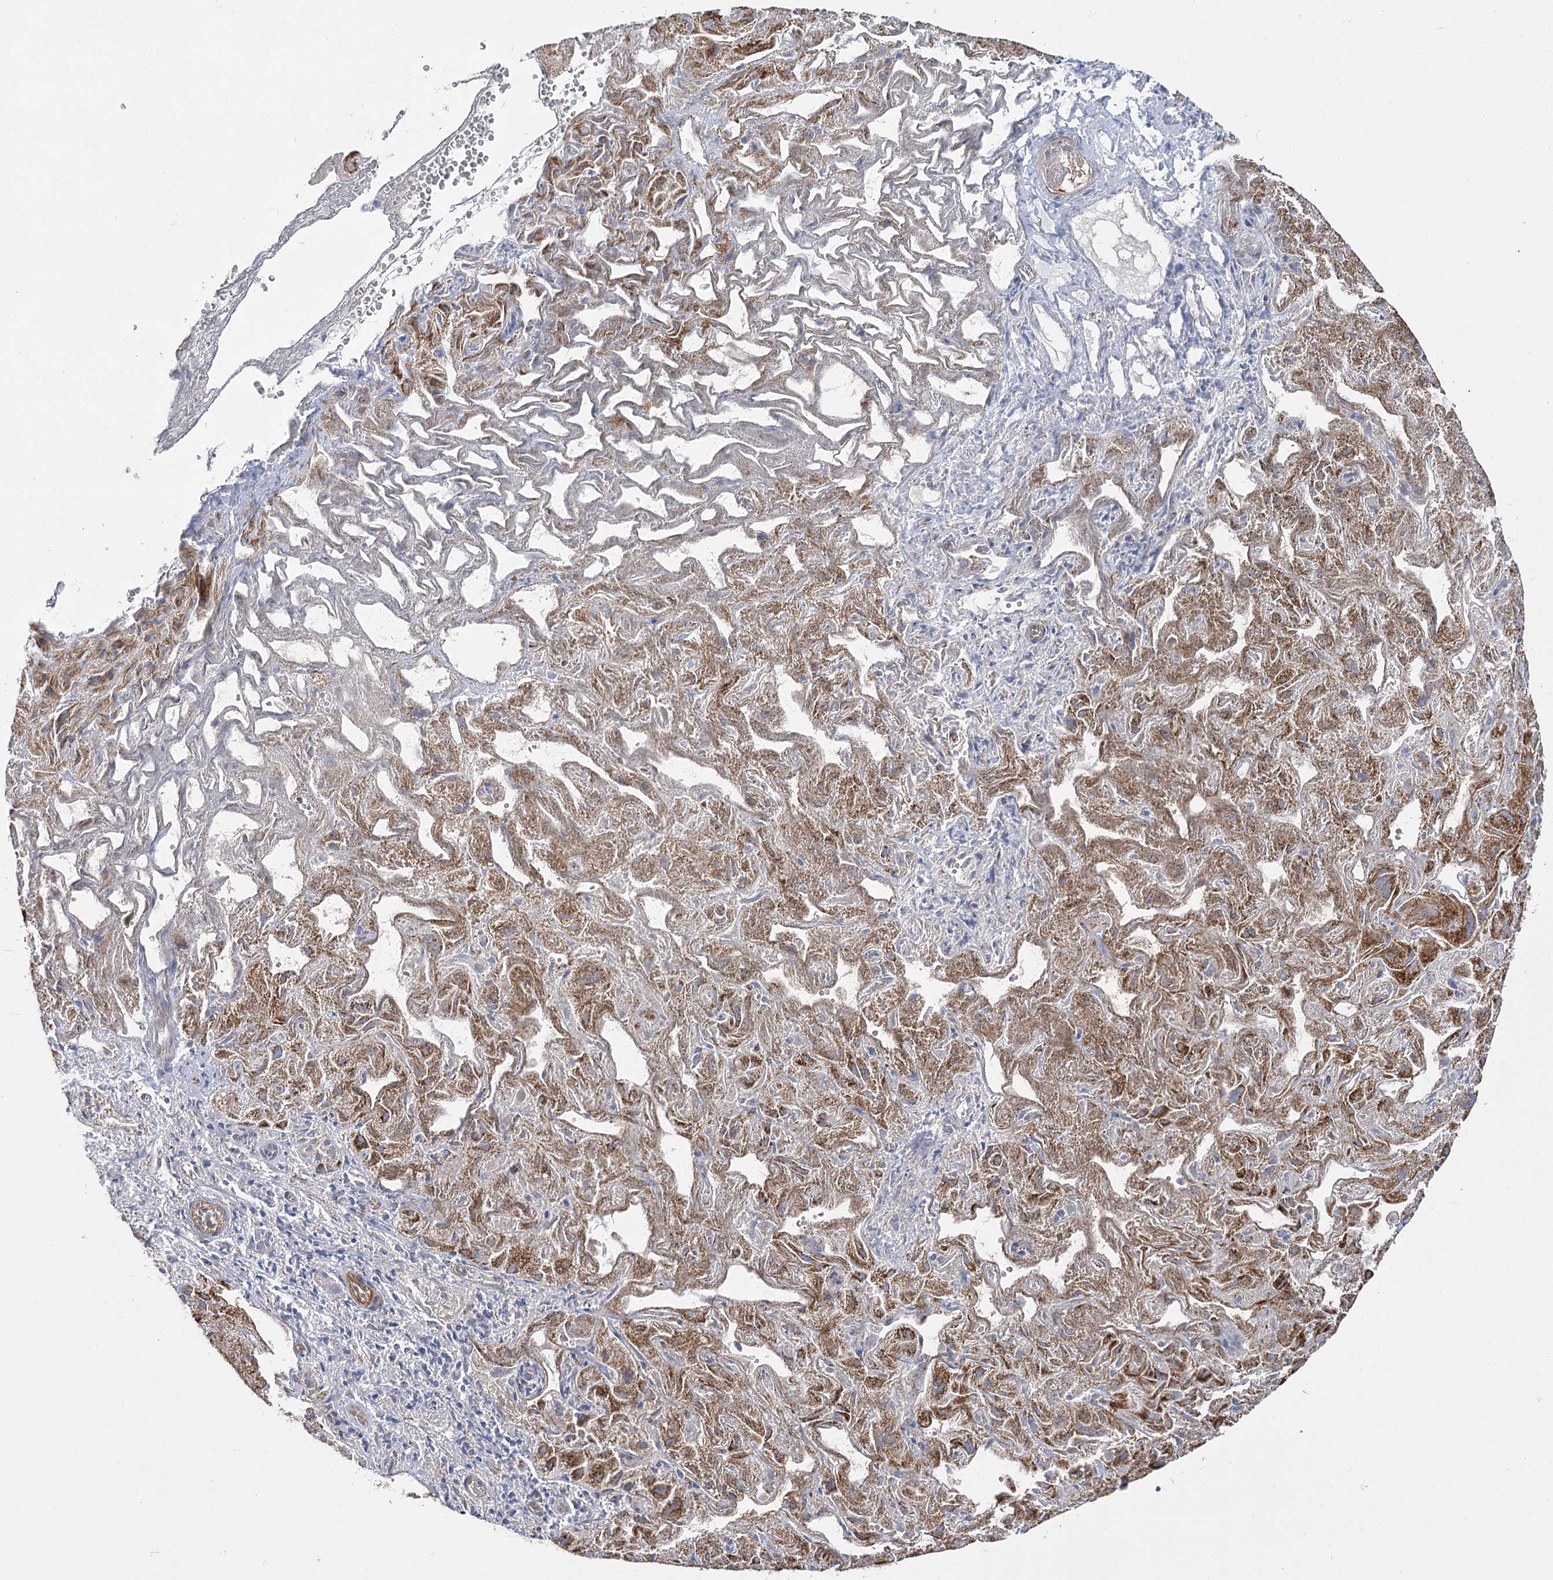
{"staining": {"intensity": "moderate", "quantity": ">75%", "location": "cytoplasmic/membranous"}, "tissue": "liver cancer", "cell_type": "Tumor cells", "image_type": "cancer", "snomed": [{"axis": "morphology", "description": "Cholangiocarcinoma"}, {"axis": "topography", "description": "Liver"}], "caption": "Cholangiocarcinoma (liver) tissue demonstrates moderate cytoplasmic/membranous positivity in about >75% of tumor cells, visualized by immunohistochemistry.", "gene": "RMDN2", "patient": {"sex": "female", "age": 52}}